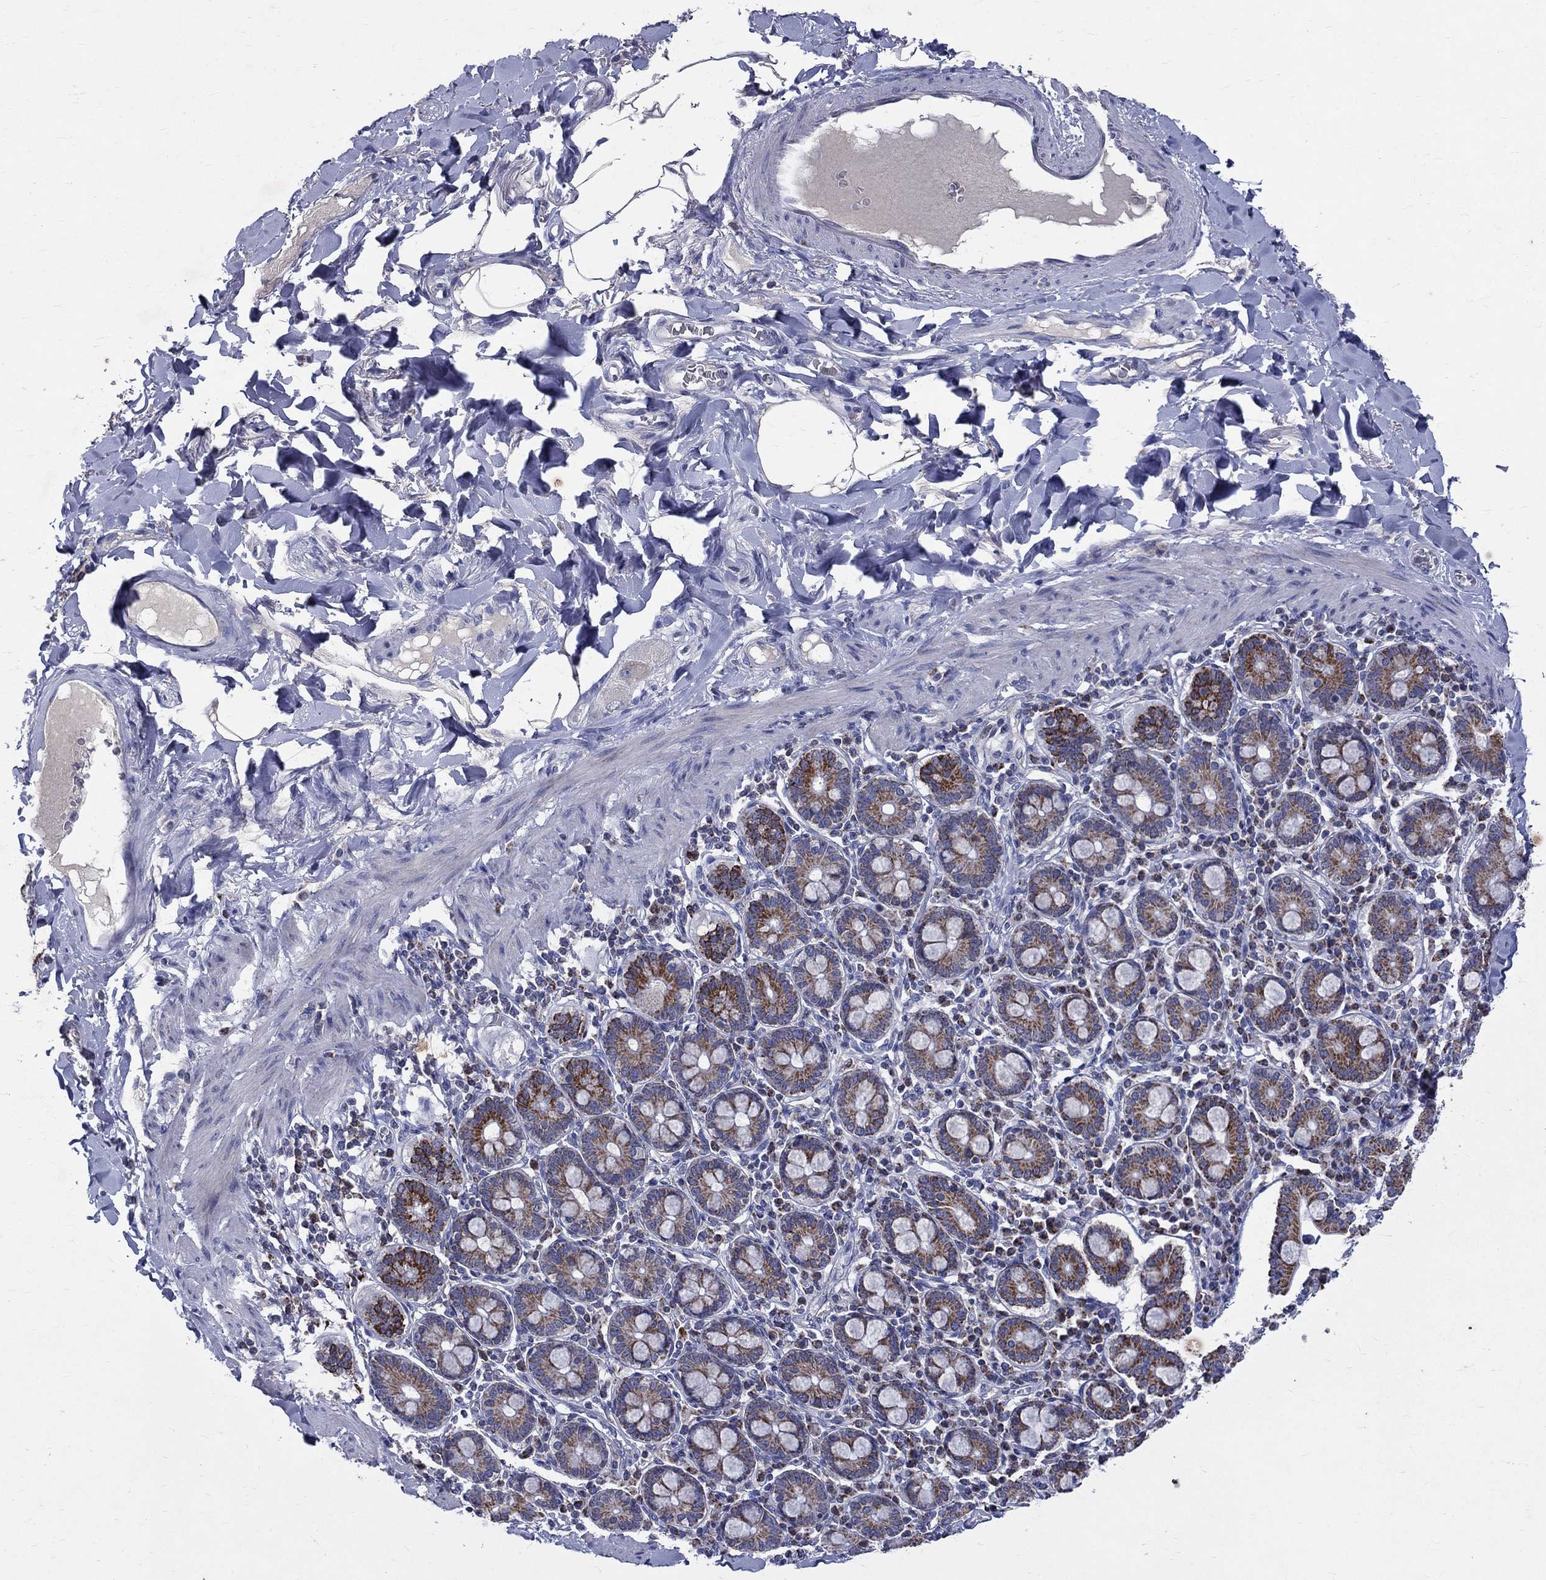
{"staining": {"intensity": "negative", "quantity": "none", "location": "none"}, "tissue": "adipose tissue", "cell_type": "Adipocytes", "image_type": "normal", "snomed": [{"axis": "morphology", "description": "Normal tissue, NOS"}, {"axis": "topography", "description": "Smooth muscle"}, {"axis": "topography", "description": "Duodenum"}, {"axis": "topography", "description": "Peripheral nerve tissue"}], "caption": "Immunohistochemistry (IHC) photomicrograph of unremarkable human adipose tissue stained for a protein (brown), which reveals no positivity in adipocytes. (Brightfield microscopy of DAB (3,3'-diaminobenzidine) immunohistochemistry at high magnification).", "gene": "SLC4A10", "patient": {"sex": "female", "age": 61}}